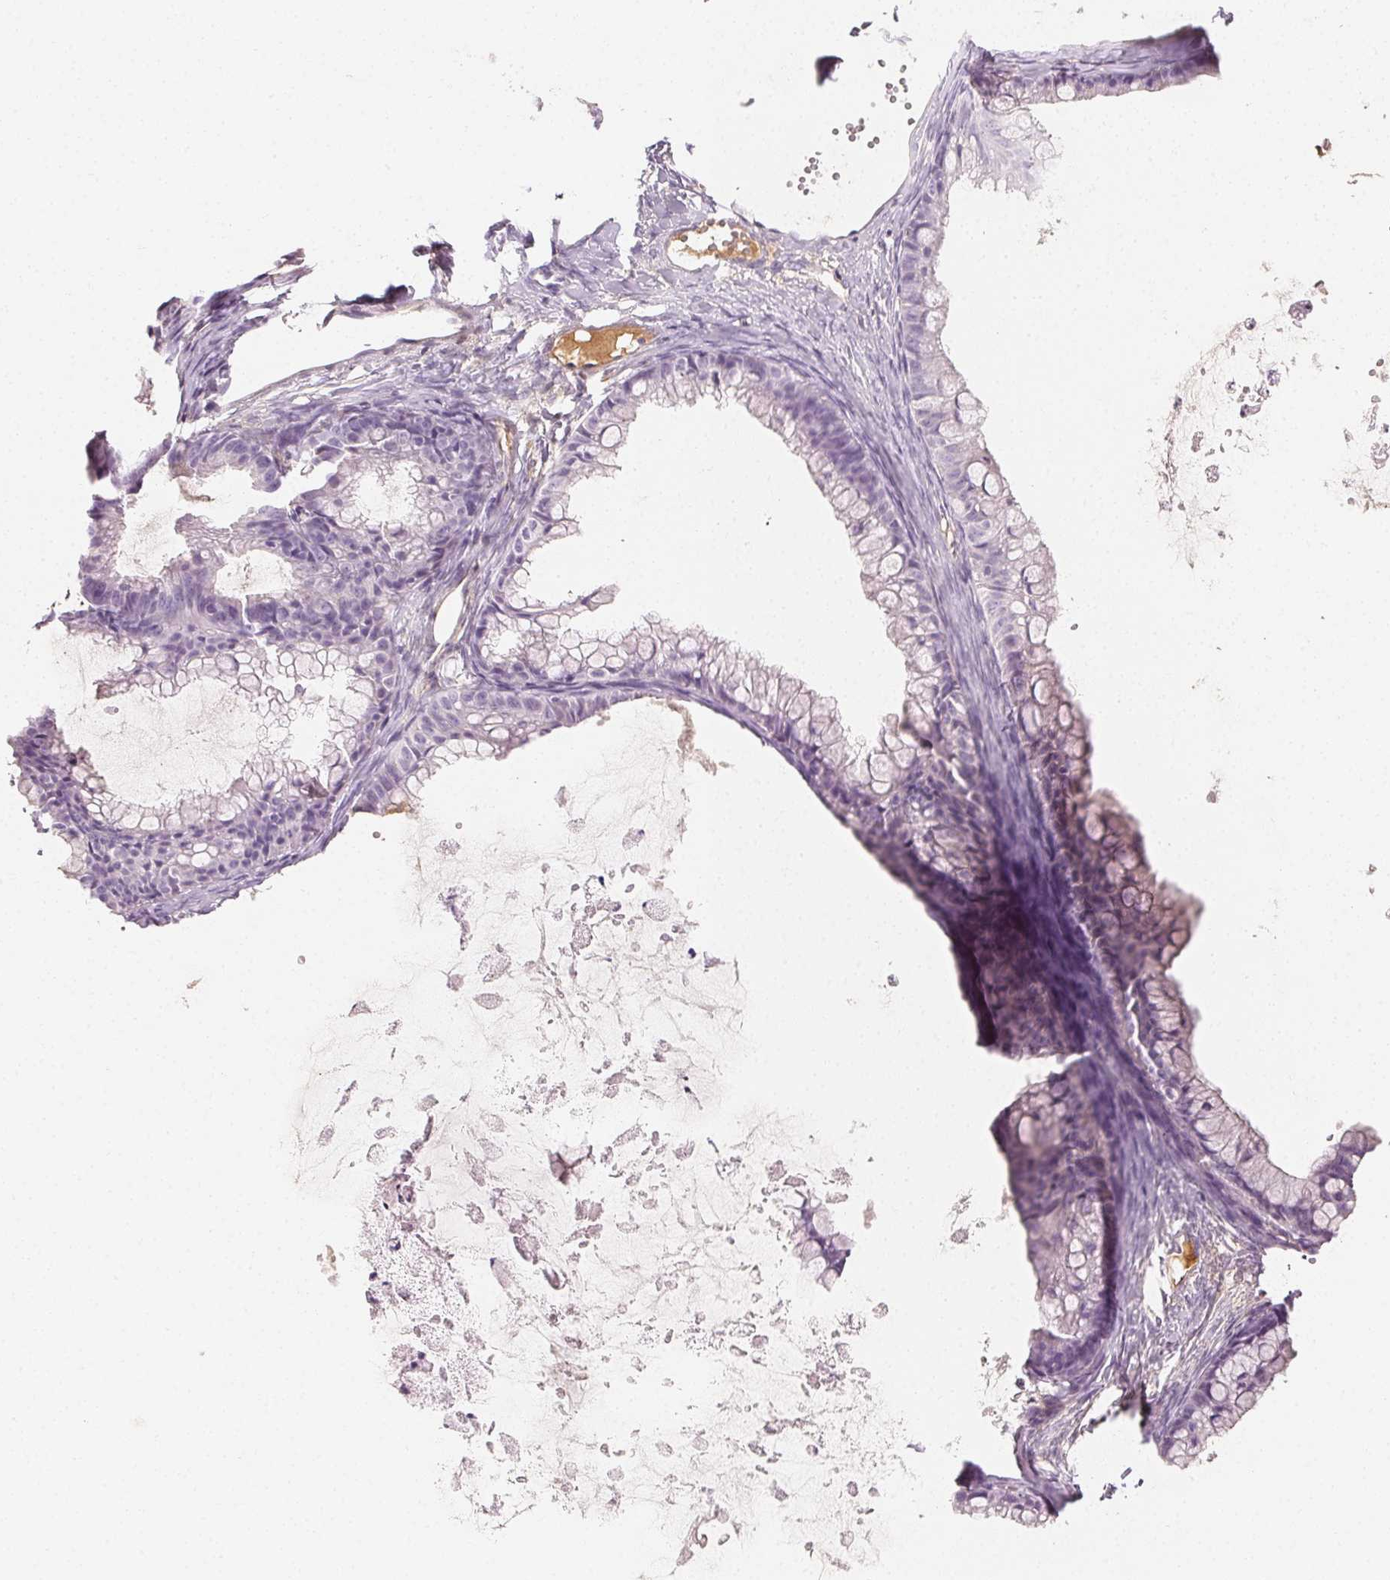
{"staining": {"intensity": "negative", "quantity": "none", "location": "none"}, "tissue": "ovarian cancer", "cell_type": "Tumor cells", "image_type": "cancer", "snomed": [{"axis": "morphology", "description": "Cystadenocarcinoma, mucinous, NOS"}, {"axis": "topography", "description": "Ovary"}], "caption": "High power microscopy micrograph of an IHC micrograph of mucinous cystadenocarcinoma (ovarian), revealing no significant expression in tumor cells. (DAB IHC visualized using brightfield microscopy, high magnification).", "gene": "AFM", "patient": {"sex": "female", "age": 35}}